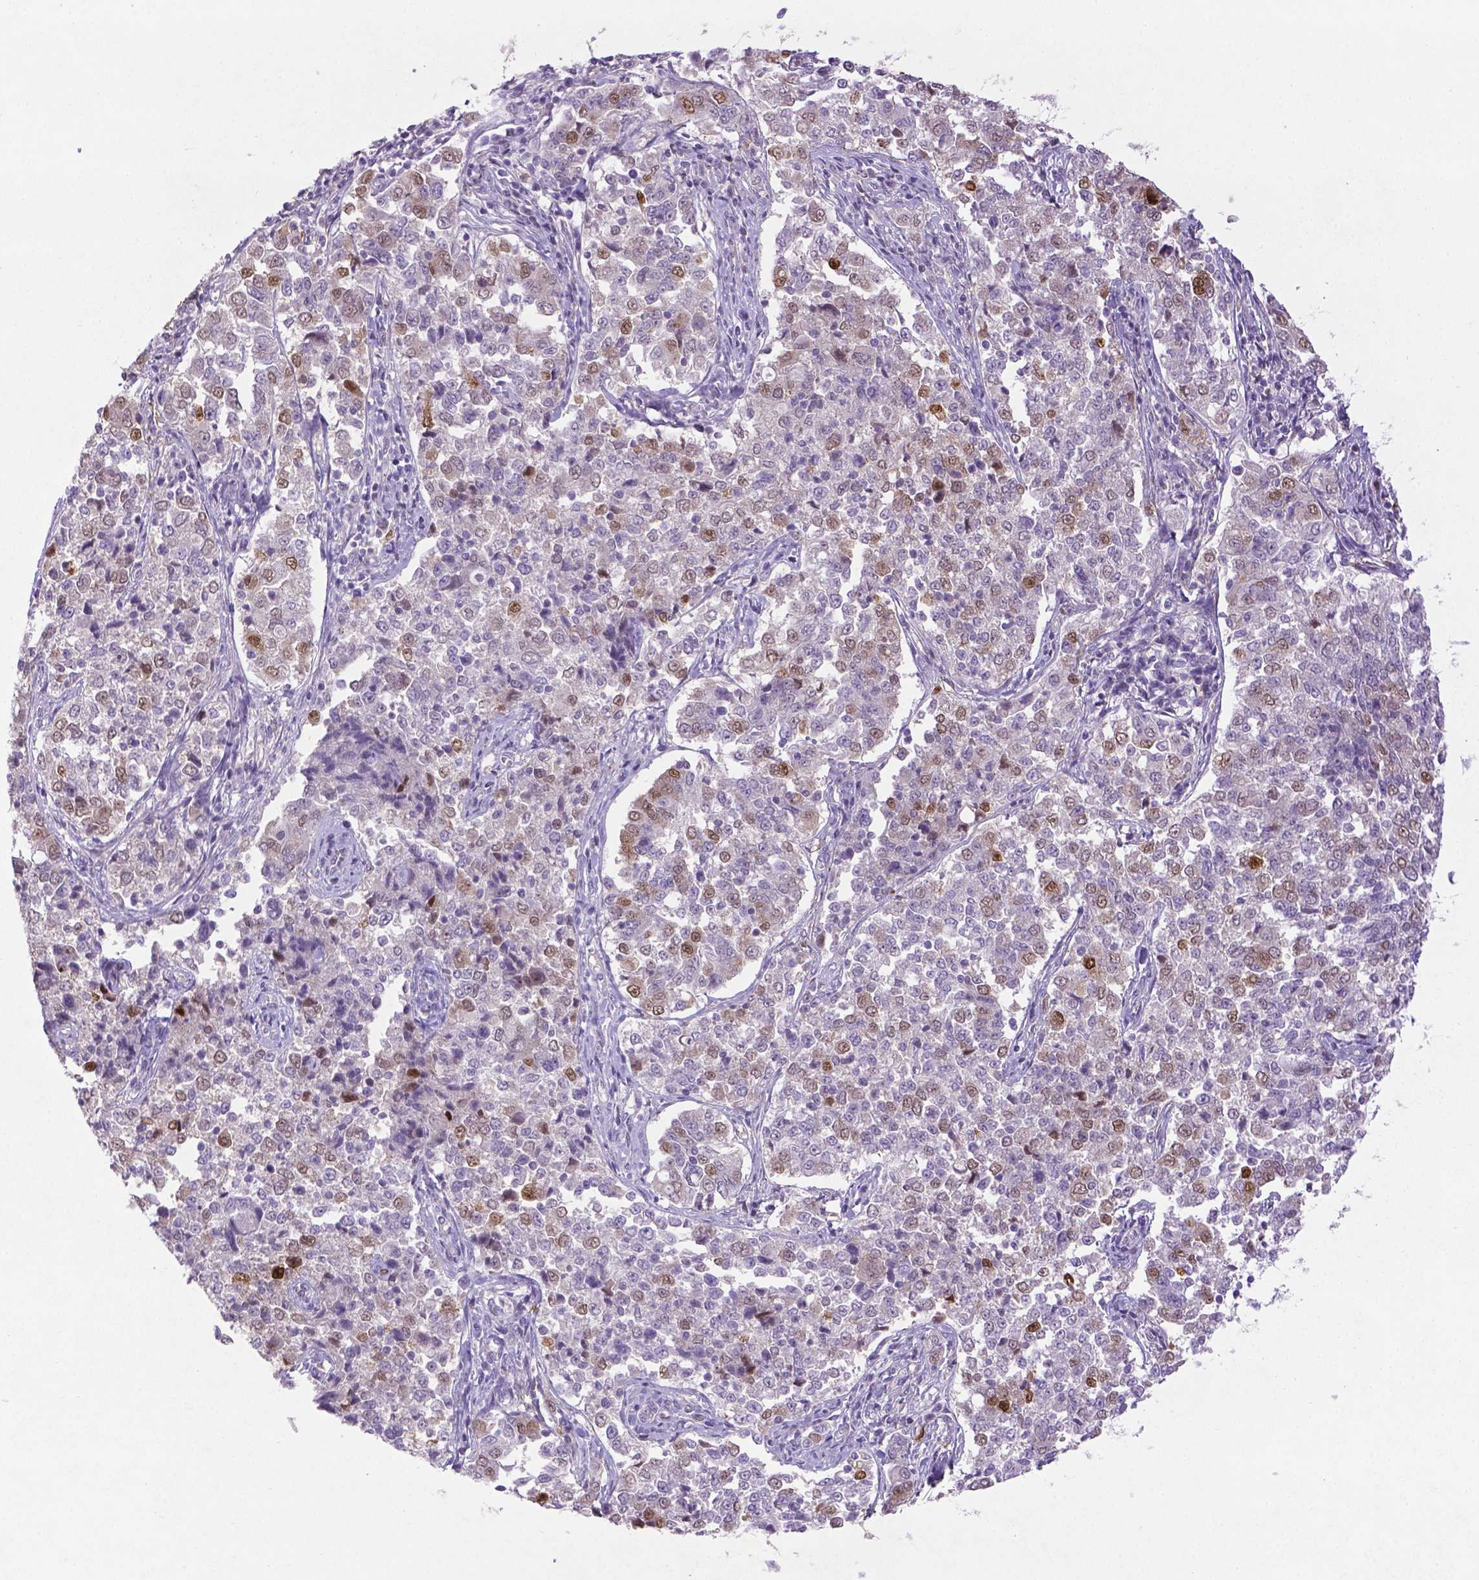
{"staining": {"intensity": "moderate", "quantity": "25%-75%", "location": "nuclear"}, "tissue": "endometrial cancer", "cell_type": "Tumor cells", "image_type": "cancer", "snomed": [{"axis": "morphology", "description": "Adenocarcinoma, NOS"}, {"axis": "topography", "description": "Endometrium"}], "caption": "The histopathology image exhibits a brown stain indicating the presence of a protein in the nuclear of tumor cells in adenocarcinoma (endometrial). Immunohistochemistry (ihc) stains the protein of interest in brown and the nuclei are stained blue.", "gene": "CDKN1A", "patient": {"sex": "female", "age": 43}}